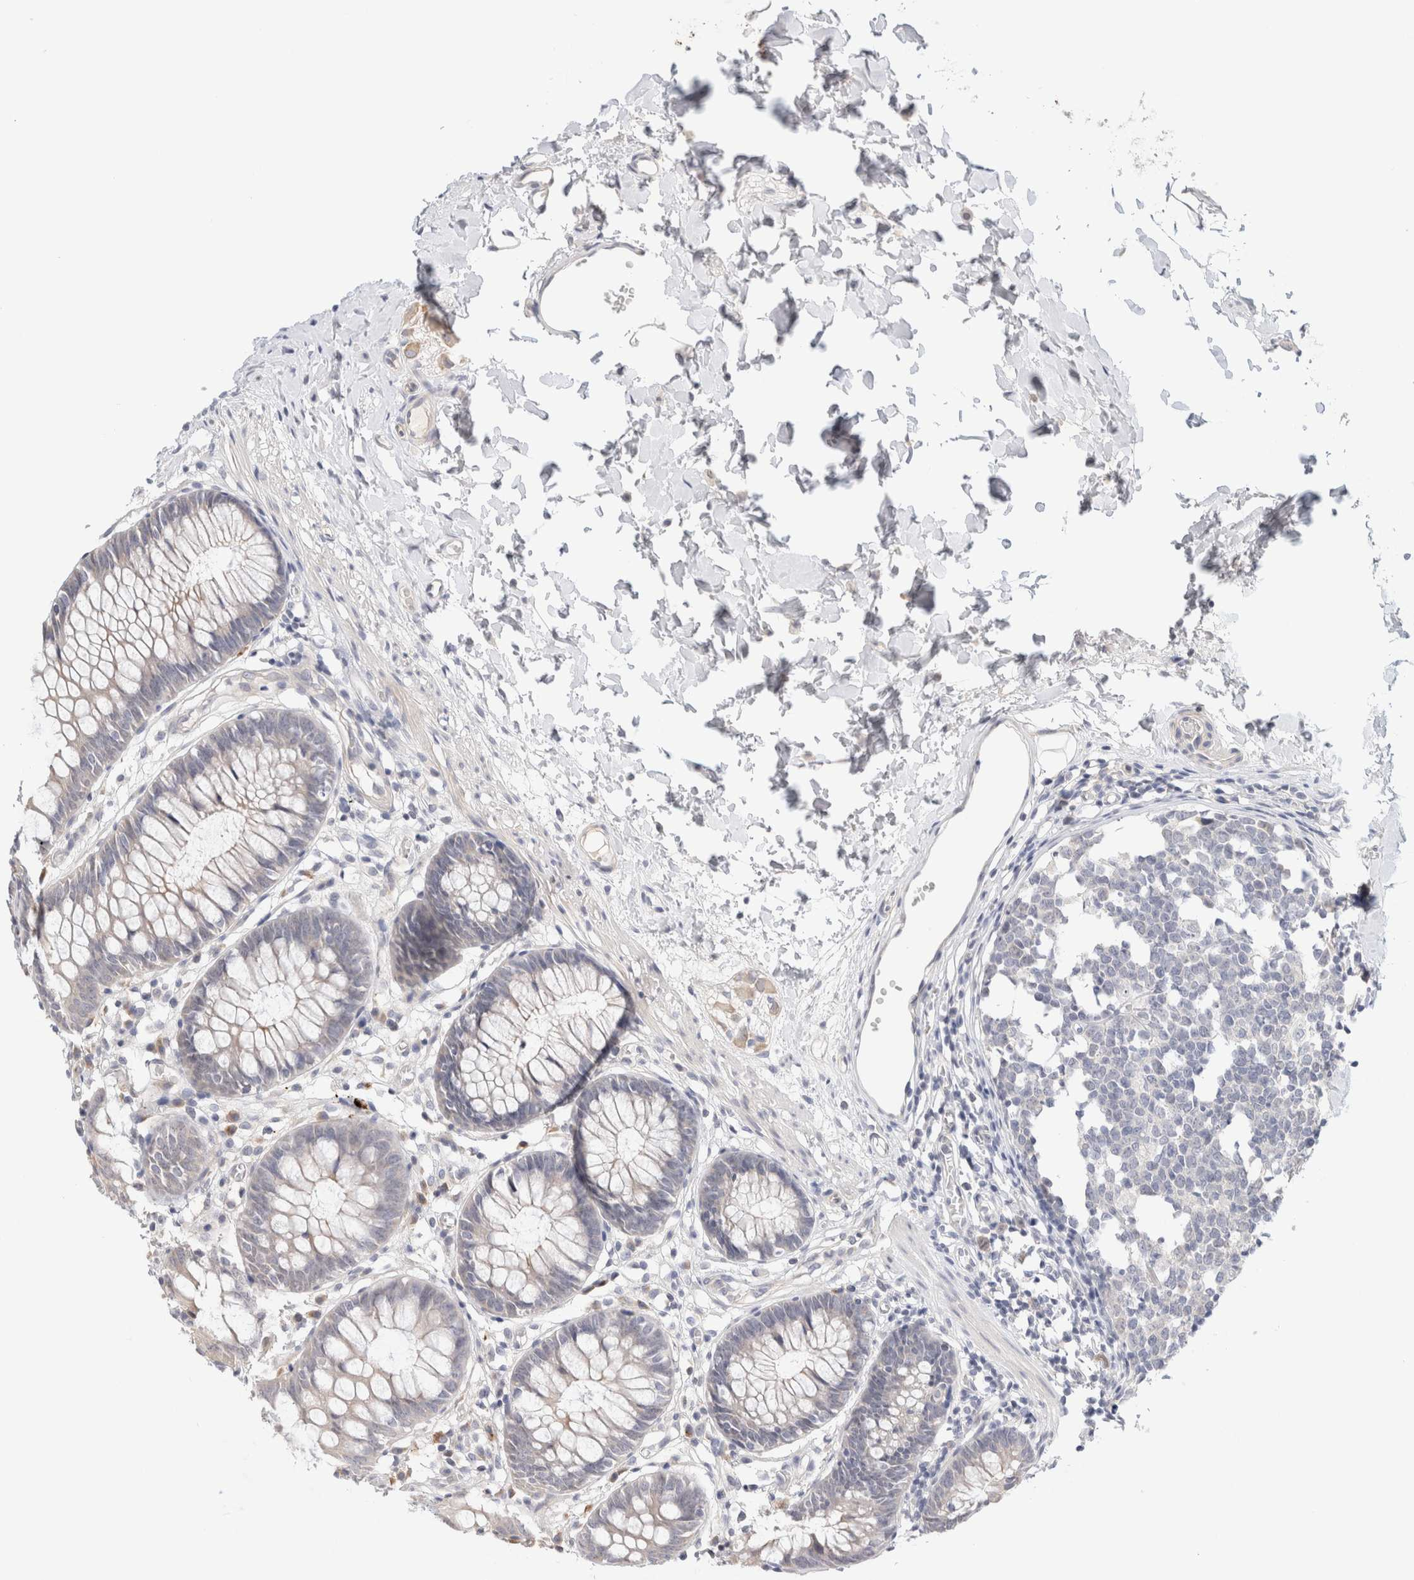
{"staining": {"intensity": "weak", "quantity": "25%-75%", "location": "cytoplasmic/membranous"}, "tissue": "colon", "cell_type": "Endothelial cells", "image_type": "normal", "snomed": [{"axis": "morphology", "description": "Normal tissue, NOS"}, {"axis": "topography", "description": "Colon"}], "caption": "High-magnification brightfield microscopy of benign colon stained with DAB (3,3'-diaminobenzidine) (brown) and counterstained with hematoxylin (blue). endothelial cells exhibit weak cytoplasmic/membranous staining is appreciated in approximately25%-75% of cells. (DAB (3,3'-diaminobenzidine) IHC with brightfield microscopy, high magnification).", "gene": "SPRTN", "patient": {"sex": "male", "age": 14}}